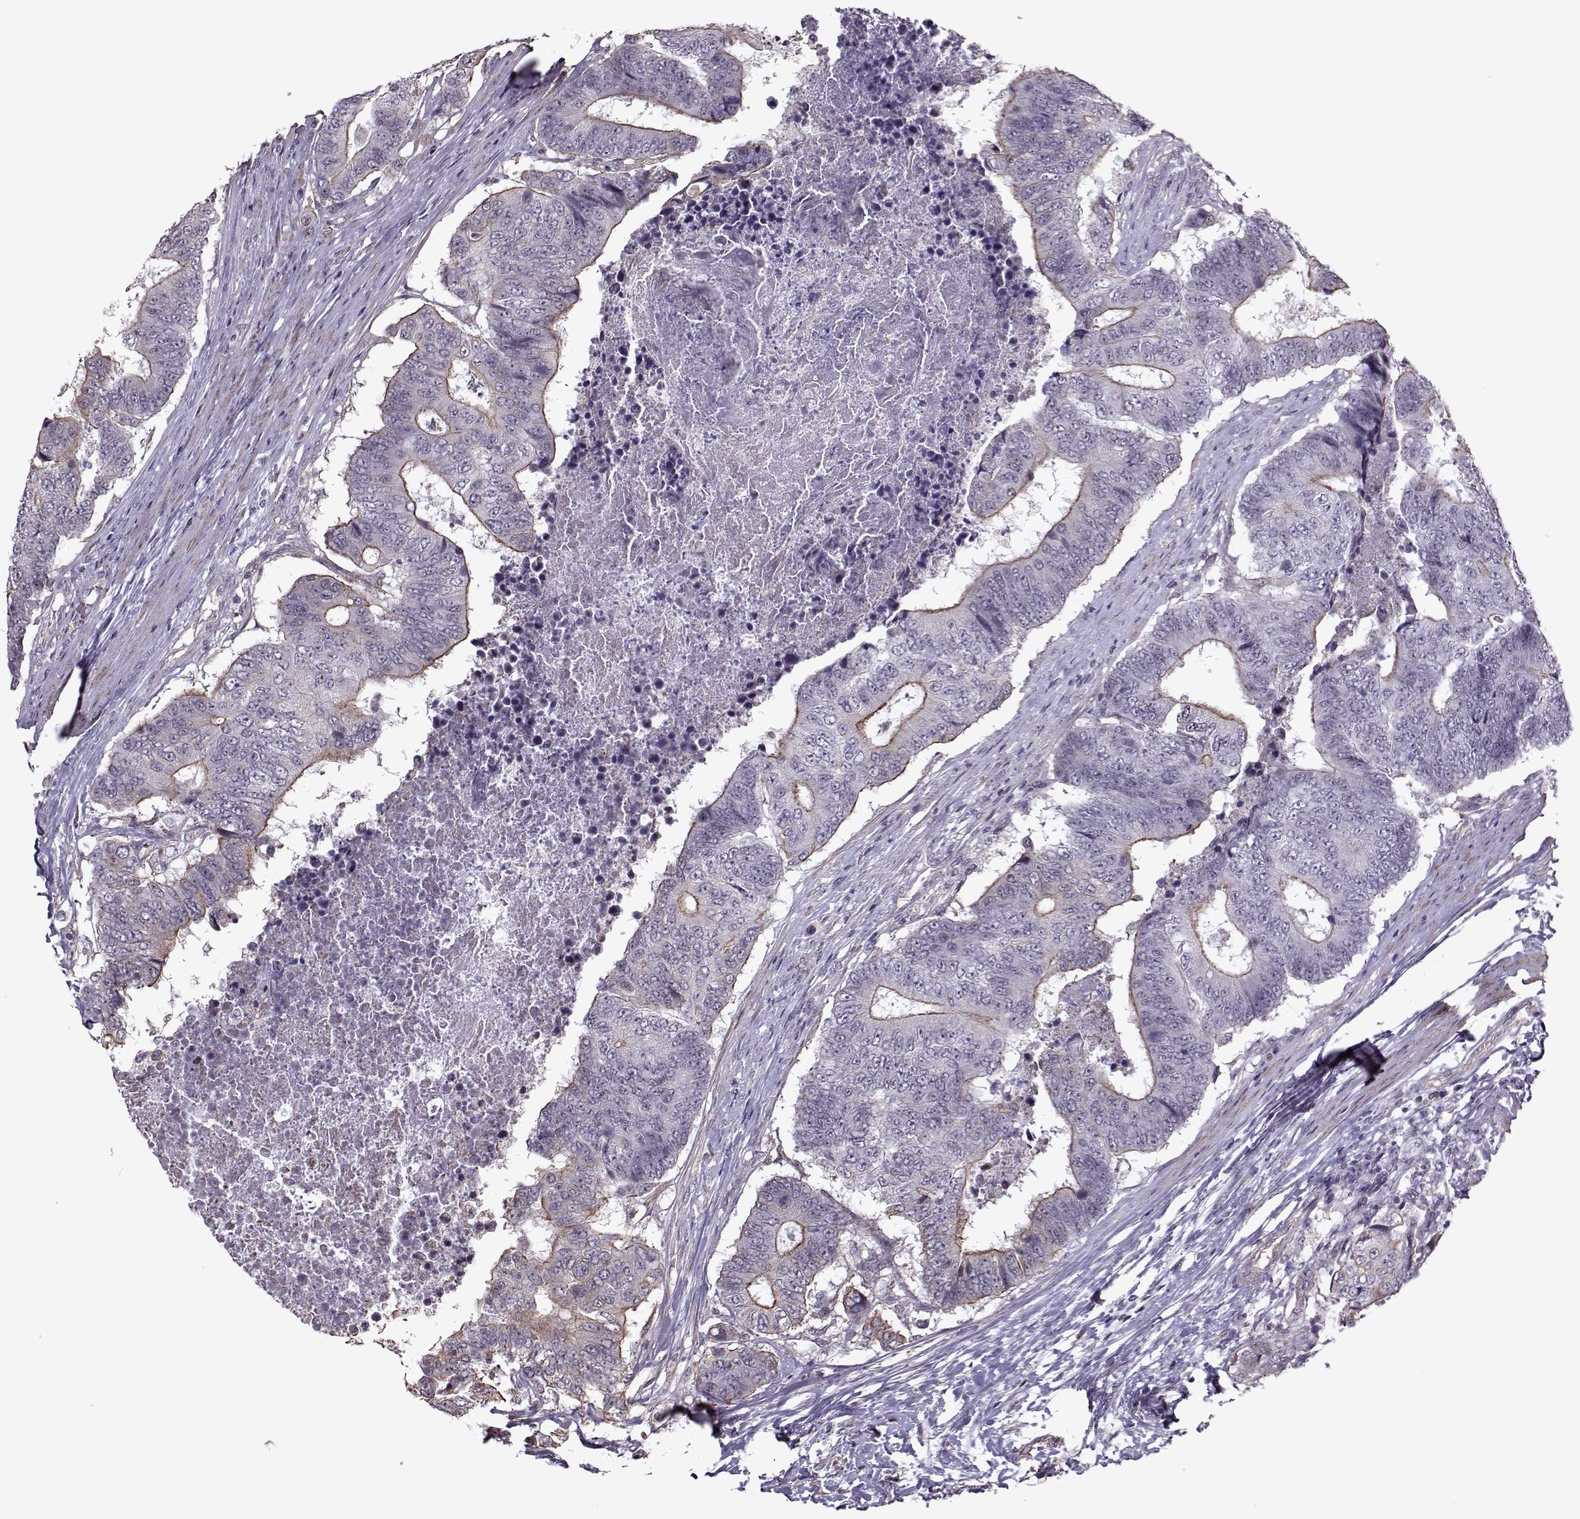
{"staining": {"intensity": "moderate", "quantity": "<25%", "location": "cytoplasmic/membranous"}, "tissue": "colorectal cancer", "cell_type": "Tumor cells", "image_type": "cancer", "snomed": [{"axis": "morphology", "description": "Adenocarcinoma, NOS"}, {"axis": "topography", "description": "Colon"}], "caption": "Immunohistochemistry (IHC) of colorectal cancer (adenocarcinoma) exhibits low levels of moderate cytoplasmic/membranous expression in about <25% of tumor cells.", "gene": "KRT9", "patient": {"sex": "female", "age": 48}}